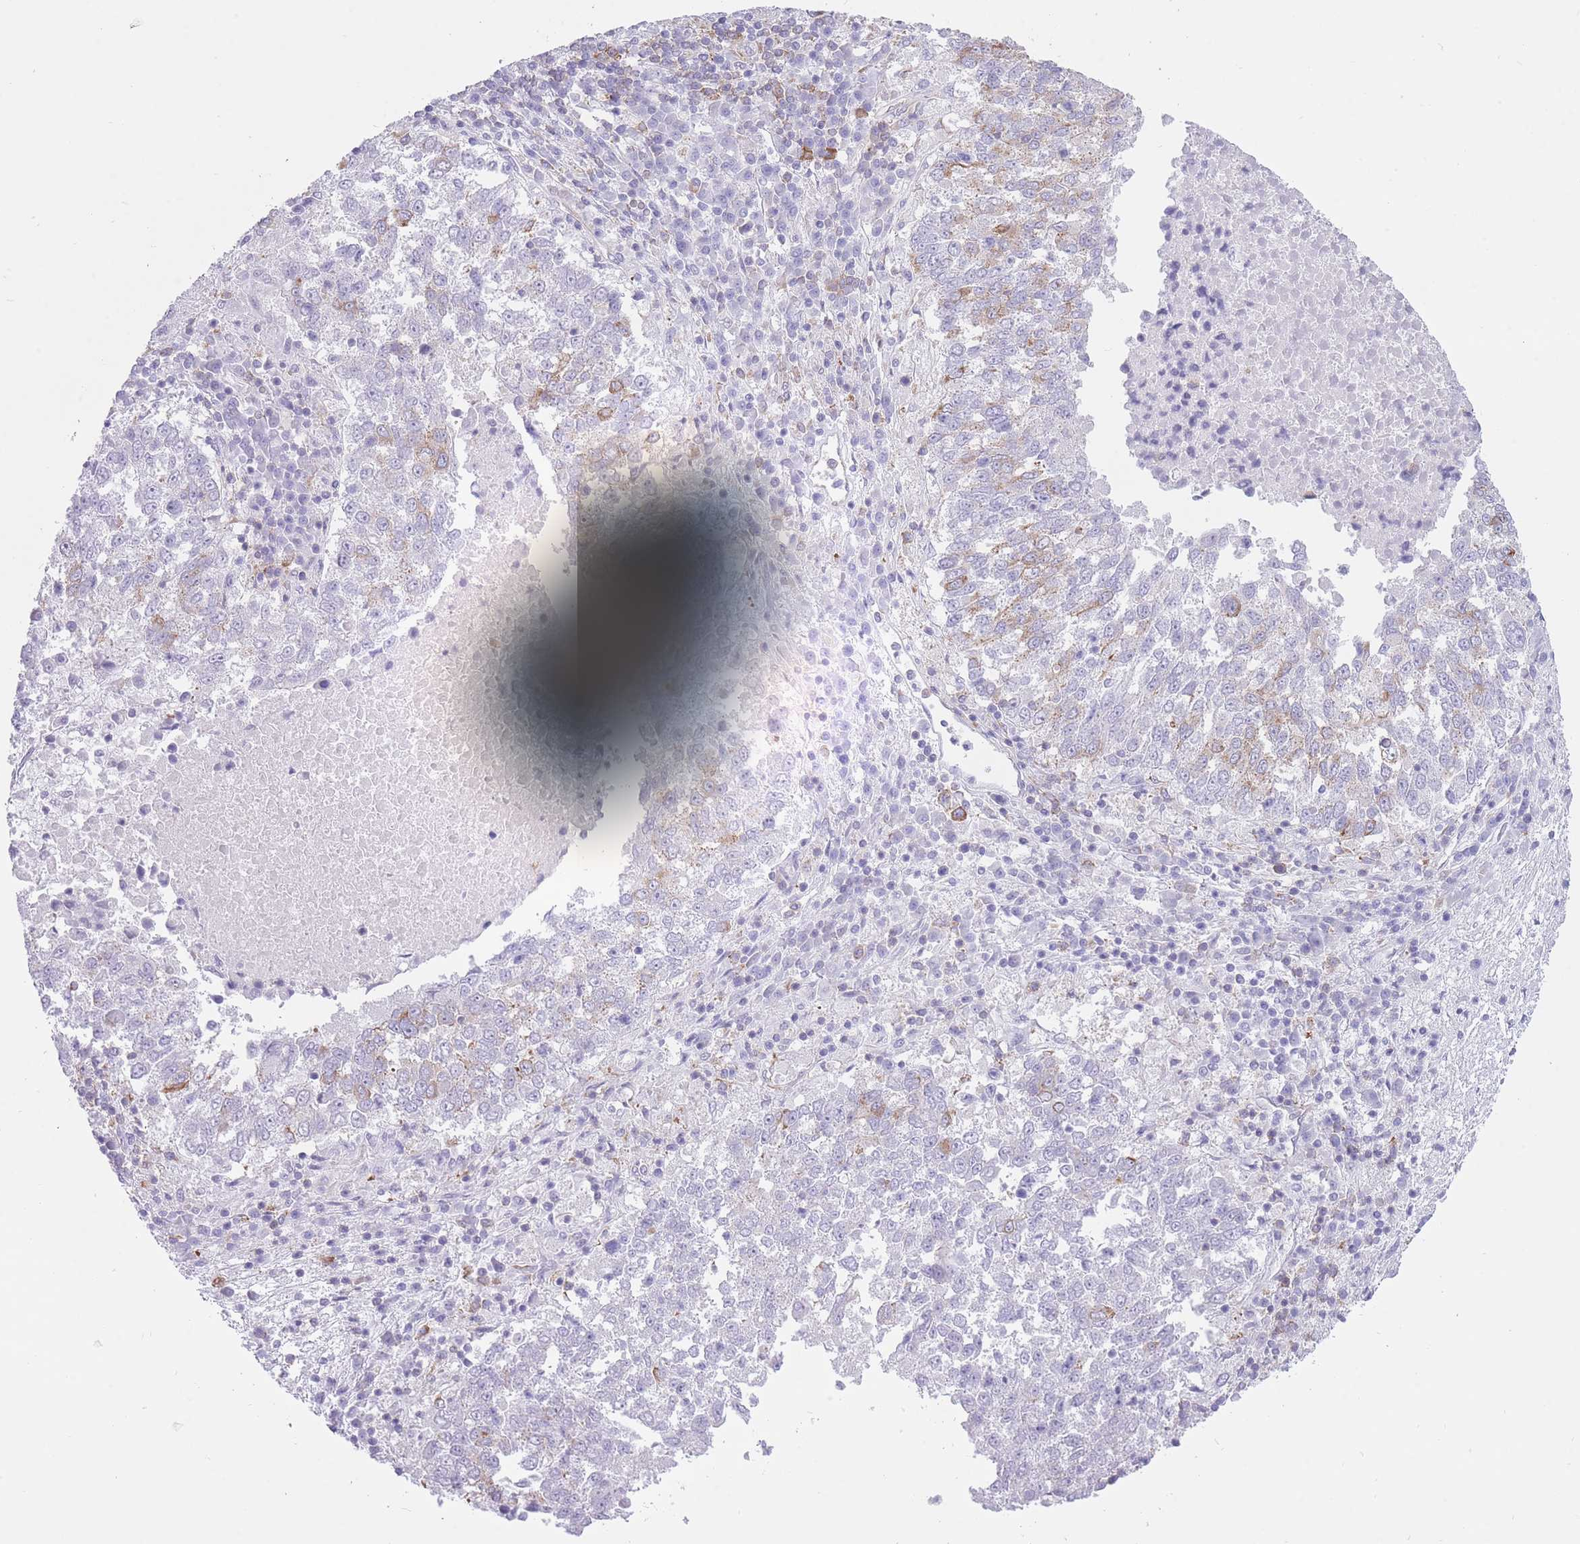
{"staining": {"intensity": "weak", "quantity": "<25%", "location": "cytoplasmic/membranous"}, "tissue": "lung cancer", "cell_type": "Tumor cells", "image_type": "cancer", "snomed": [{"axis": "morphology", "description": "Squamous cell carcinoma, NOS"}, {"axis": "topography", "description": "Lung"}], "caption": "IHC image of neoplastic tissue: lung cancer stained with DAB reveals no significant protein expression in tumor cells.", "gene": "ZNF501", "patient": {"sex": "male", "age": 73}}